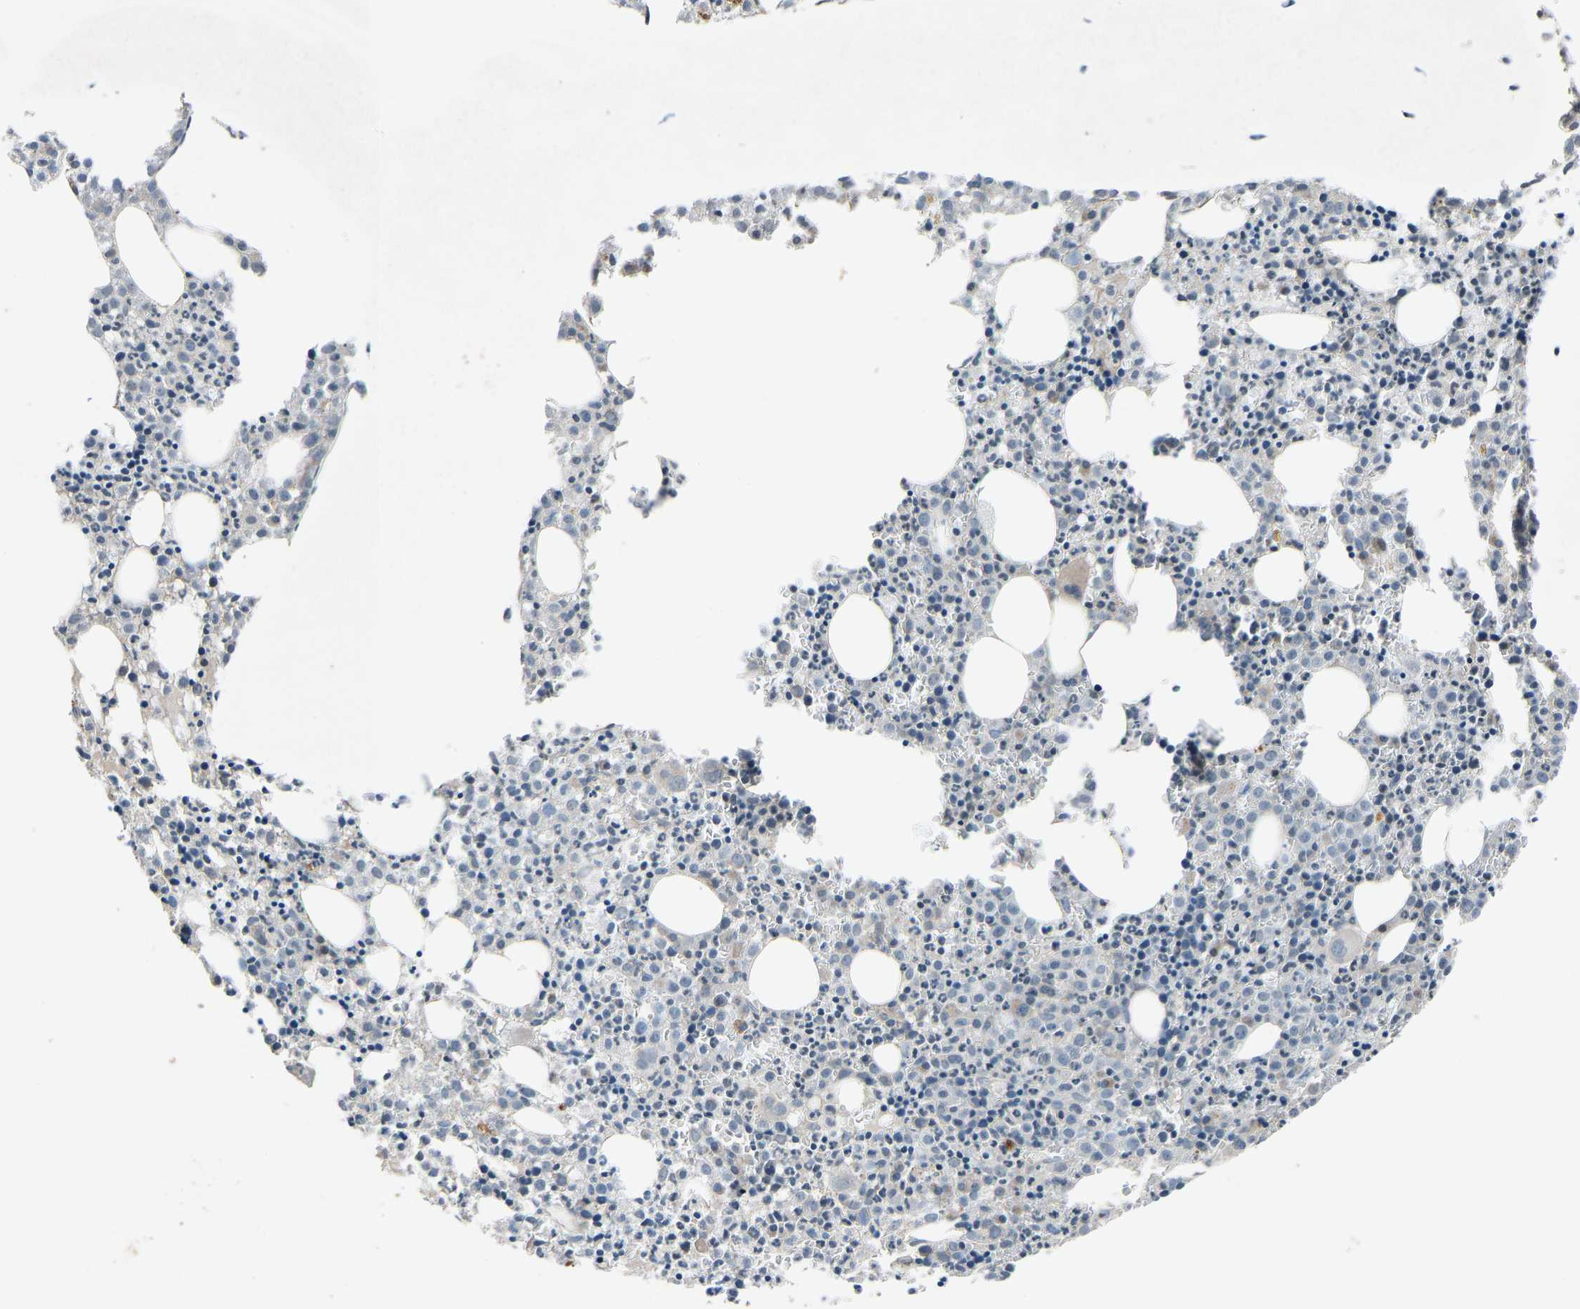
{"staining": {"intensity": "moderate", "quantity": "25%-75%", "location": "cytoplasmic/membranous"}, "tissue": "bone marrow", "cell_type": "Hematopoietic cells", "image_type": "normal", "snomed": [{"axis": "morphology", "description": "Normal tissue, NOS"}, {"axis": "morphology", "description": "Inflammation, NOS"}, {"axis": "topography", "description": "Bone marrow"}], "caption": "Immunohistochemical staining of unremarkable human bone marrow shows moderate cytoplasmic/membranous protein staining in approximately 25%-75% of hematopoietic cells.", "gene": "SLC43A1", "patient": {"sex": "male", "age": 25}}